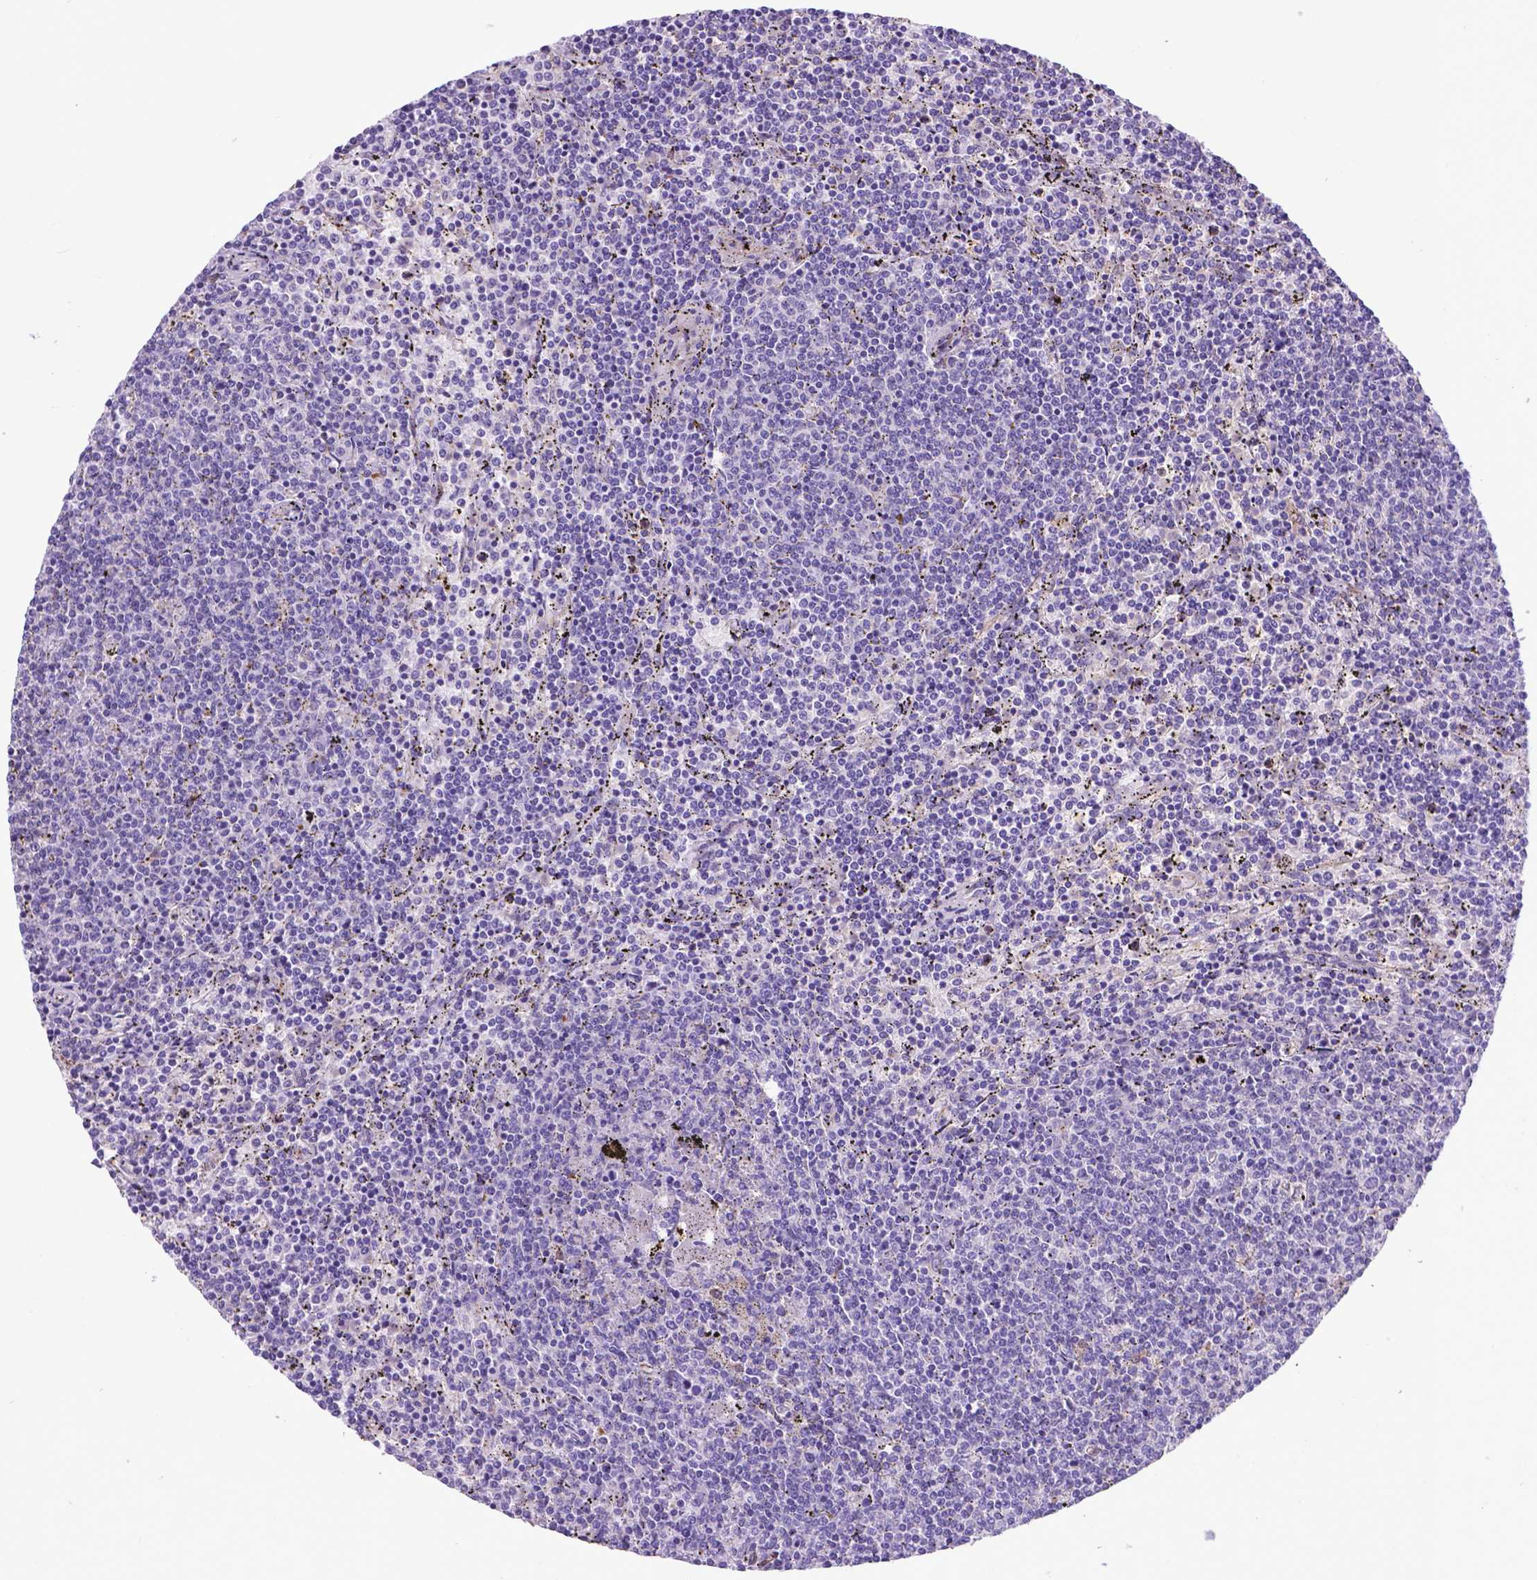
{"staining": {"intensity": "negative", "quantity": "none", "location": "none"}, "tissue": "lymphoma", "cell_type": "Tumor cells", "image_type": "cancer", "snomed": [{"axis": "morphology", "description": "Malignant lymphoma, non-Hodgkin's type, Low grade"}, {"axis": "topography", "description": "Spleen"}], "caption": "IHC micrograph of neoplastic tissue: malignant lymphoma, non-Hodgkin's type (low-grade) stained with DAB shows no significant protein expression in tumor cells.", "gene": "LZTR1", "patient": {"sex": "female", "age": 50}}